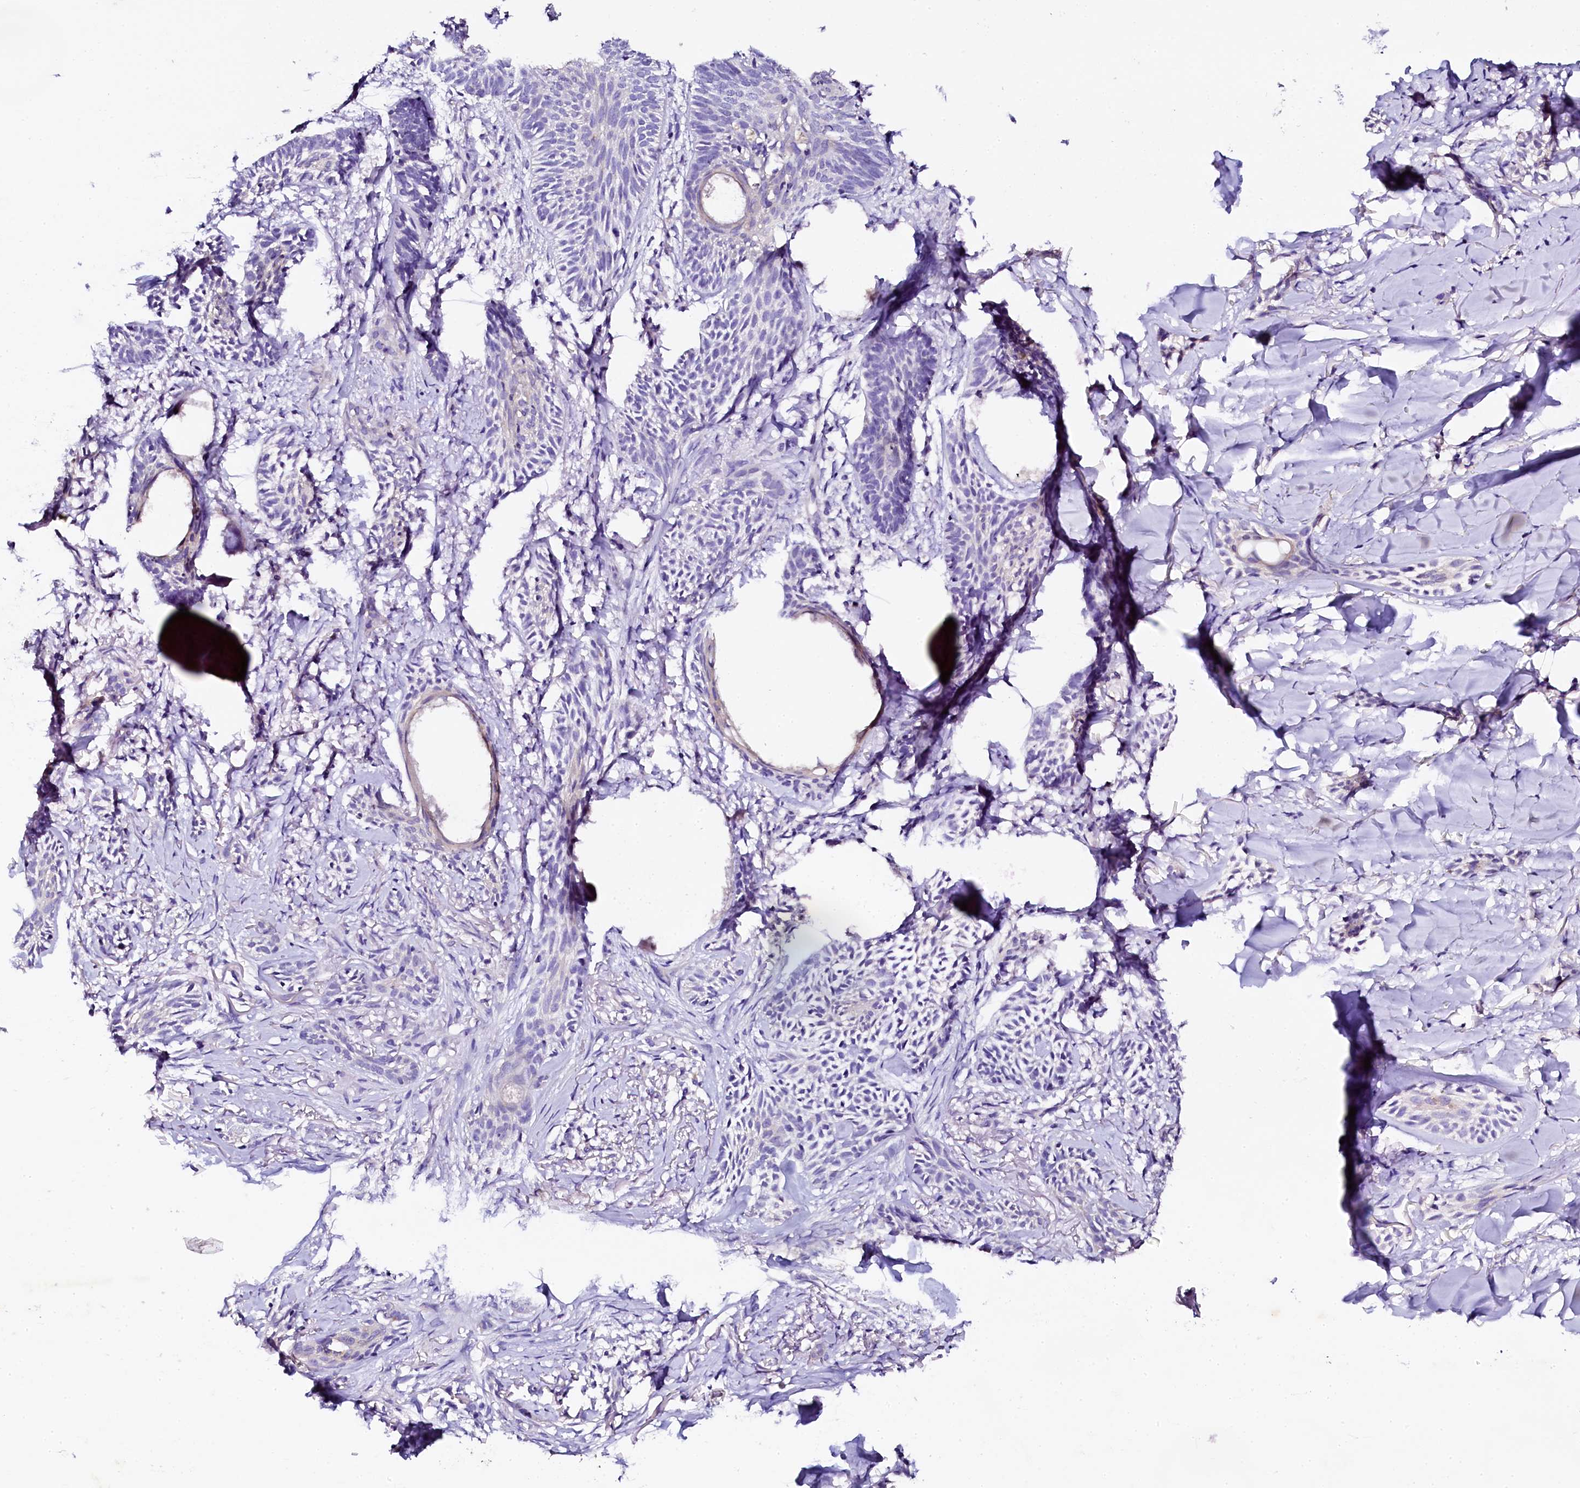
{"staining": {"intensity": "negative", "quantity": "none", "location": "none"}, "tissue": "skin cancer", "cell_type": "Tumor cells", "image_type": "cancer", "snomed": [{"axis": "morphology", "description": "Basal cell carcinoma"}, {"axis": "topography", "description": "Skin"}], "caption": "Tumor cells are negative for brown protein staining in skin cancer.", "gene": "NAA16", "patient": {"sex": "female", "age": 59}}